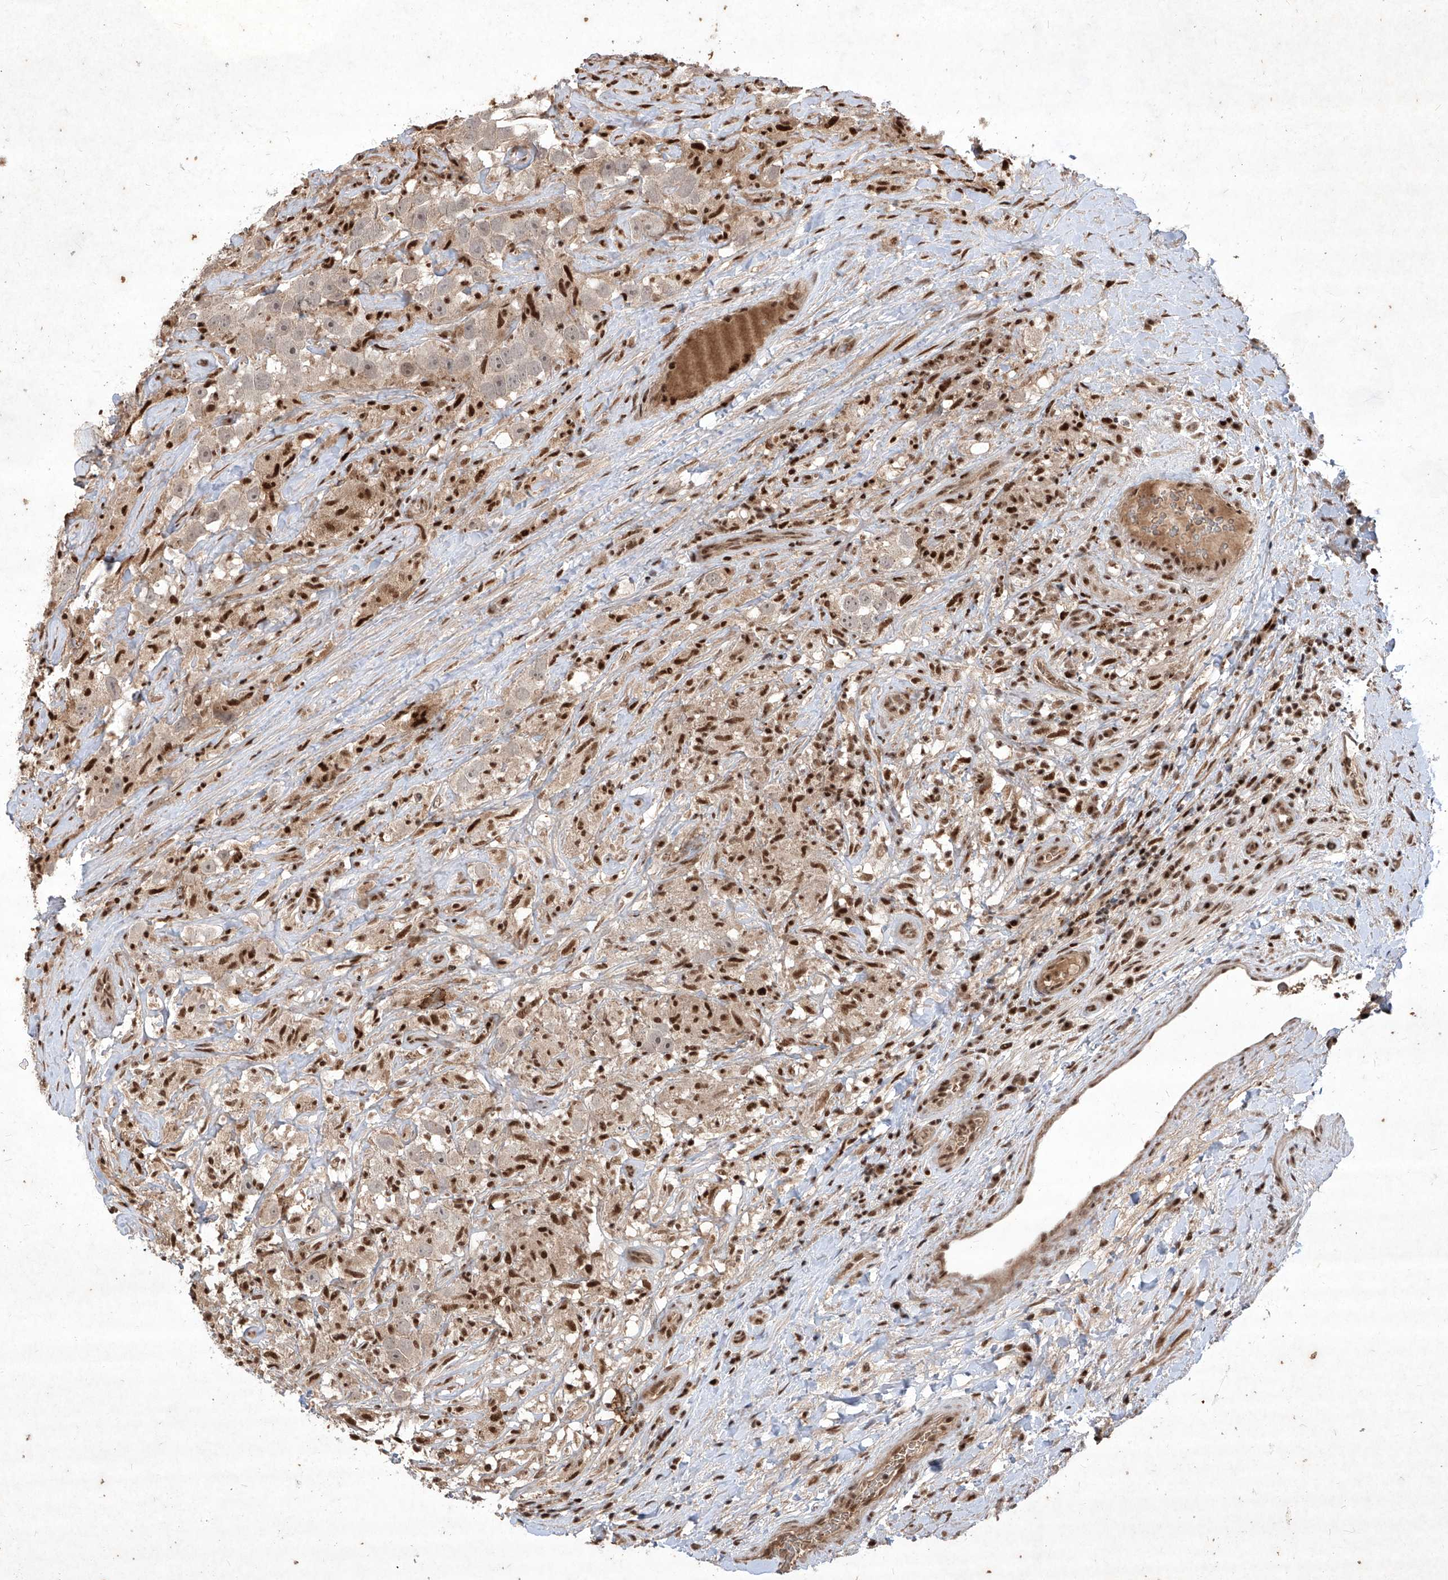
{"staining": {"intensity": "weak", "quantity": "<25%", "location": "cytoplasmic/membranous"}, "tissue": "testis cancer", "cell_type": "Tumor cells", "image_type": "cancer", "snomed": [{"axis": "morphology", "description": "Seminoma, NOS"}, {"axis": "topography", "description": "Testis"}], "caption": "Testis seminoma was stained to show a protein in brown. There is no significant staining in tumor cells. Nuclei are stained in blue.", "gene": "IRF2", "patient": {"sex": "male", "age": 49}}